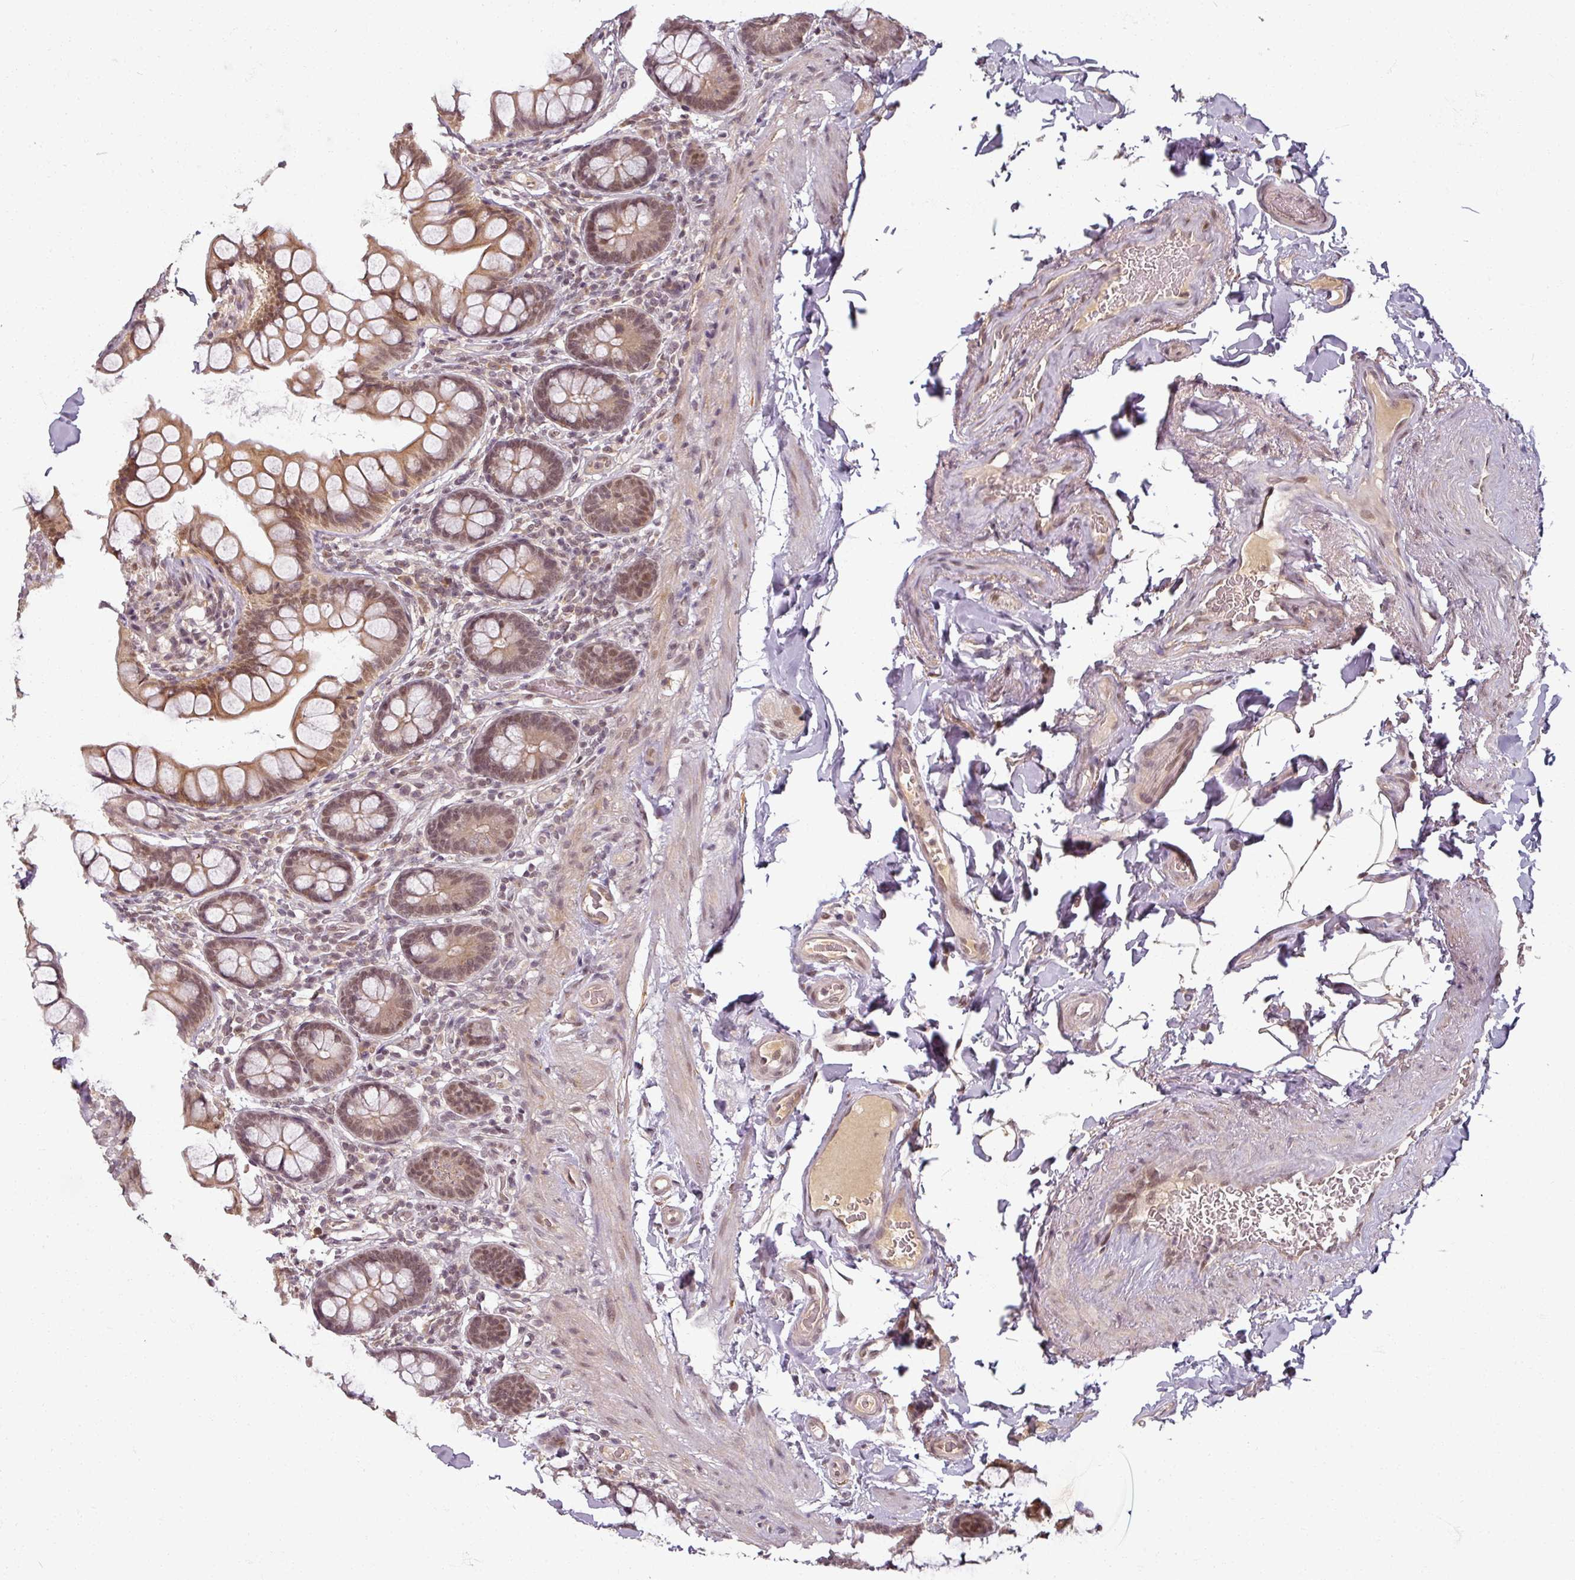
{"staining": {"intensity": "moderate", "quantity": "25%-75%", "location": "cytoplasmic/membranous,nuclear"}, "tissue": "small intestine", "cell_type": "Glandular cells", "image_type": "normal", "snomed": [{"axis": "morphology", "description": "Normal tissue, NOS"}, {"axis": "topography", "description": "Small intestine"}], "caption": "This is a histology image of immunohistochemistry staining of normal small intestine, which shows moderate positivity in the cytoplasmic/membranous,nuclear of glandular cells.", "gene": "POLR2G", "patient": {"sex": "male", "age": 70}}